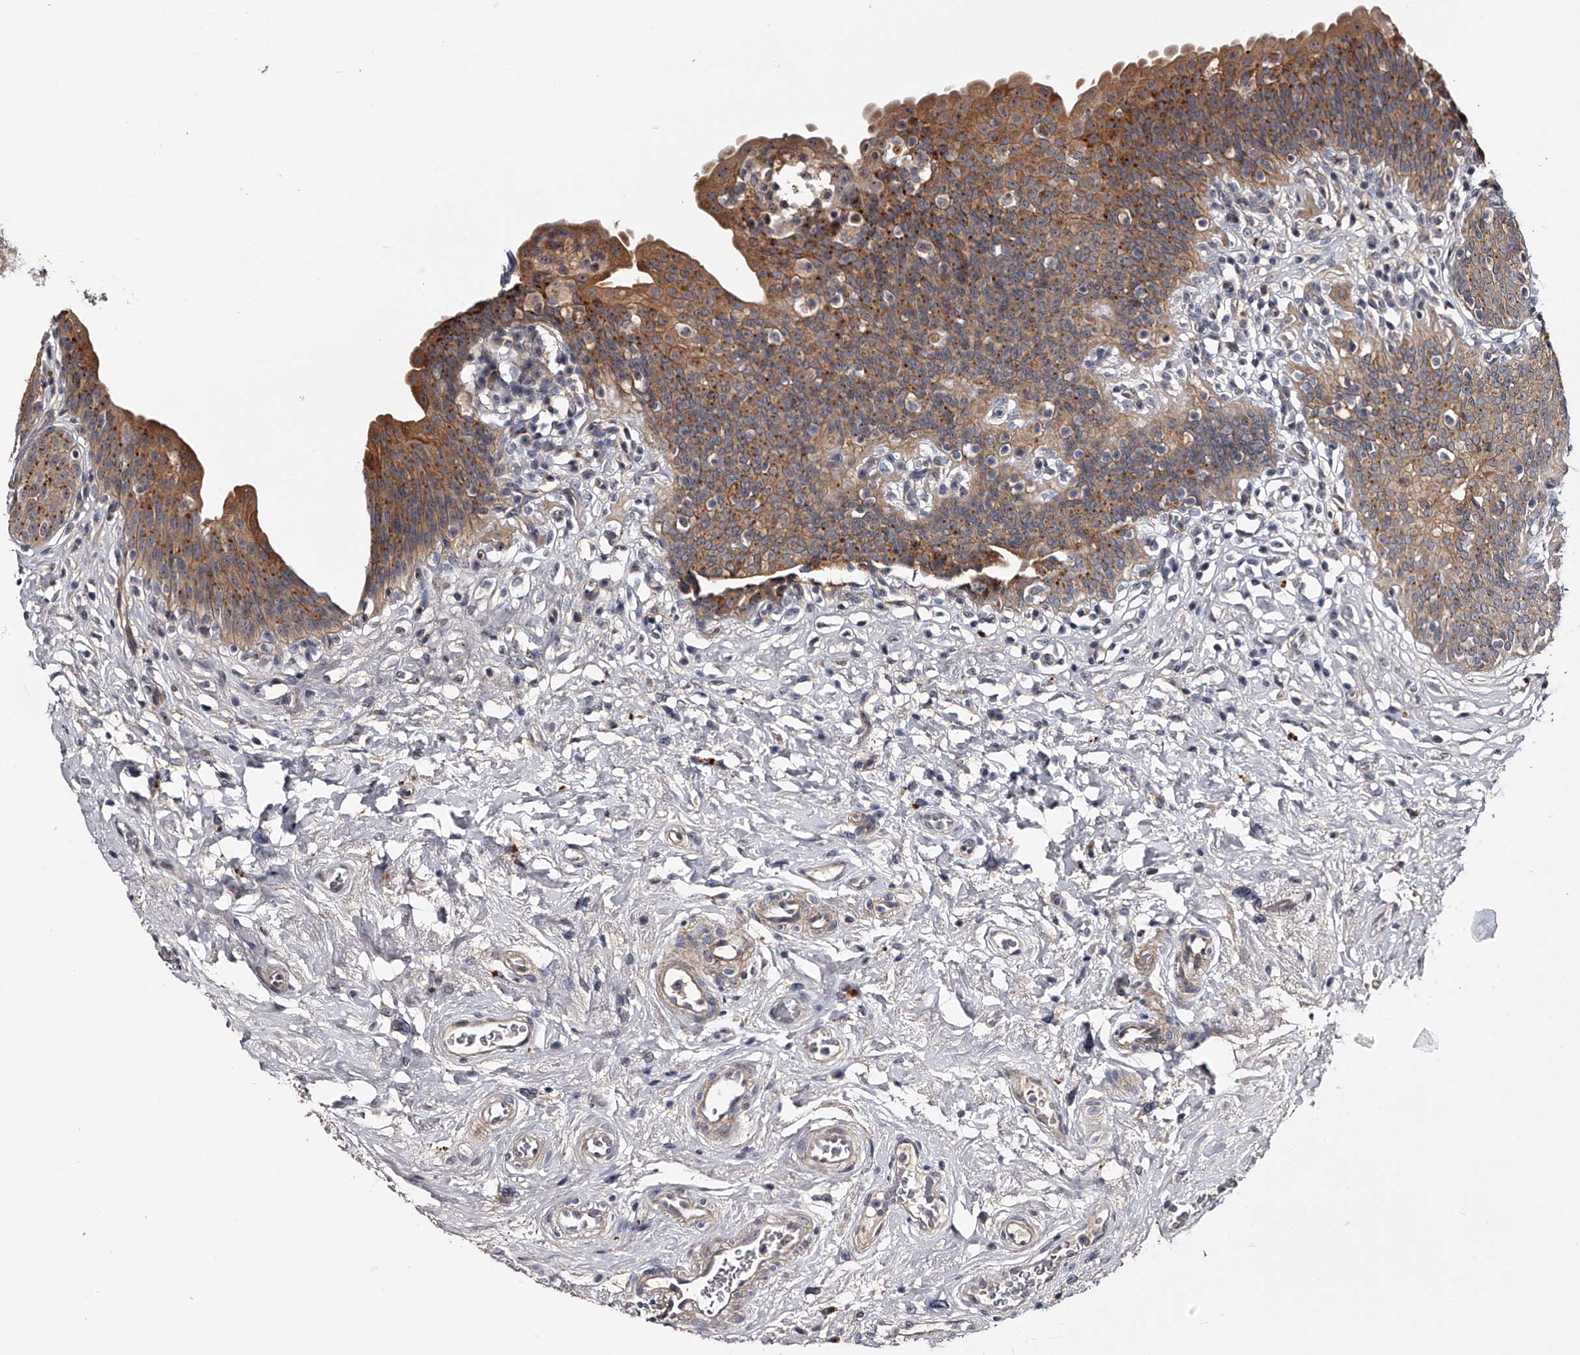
{"staining": {"intensity": "moderate", "quantity": "25%-75%", "location": "cytoplasmic/membranous"}, "tissue": "urinary bladder", "cell_type": "Urothelial cells", "image_type": "normal", "snomed": [{"axis": "morphology", "description": "Normal tissue, NOS"}, {"axis": "topography", "description": "Urinary bladder"}], "caption": "This histopathology image shows IHC staining of normal human urinary bladder, with medium moderate cytoplasmic/membranous expression in approximately 25%-75% of urothelial cells.", "gene": "MDN1", "patient": {"sex": "male", "age": 83}}